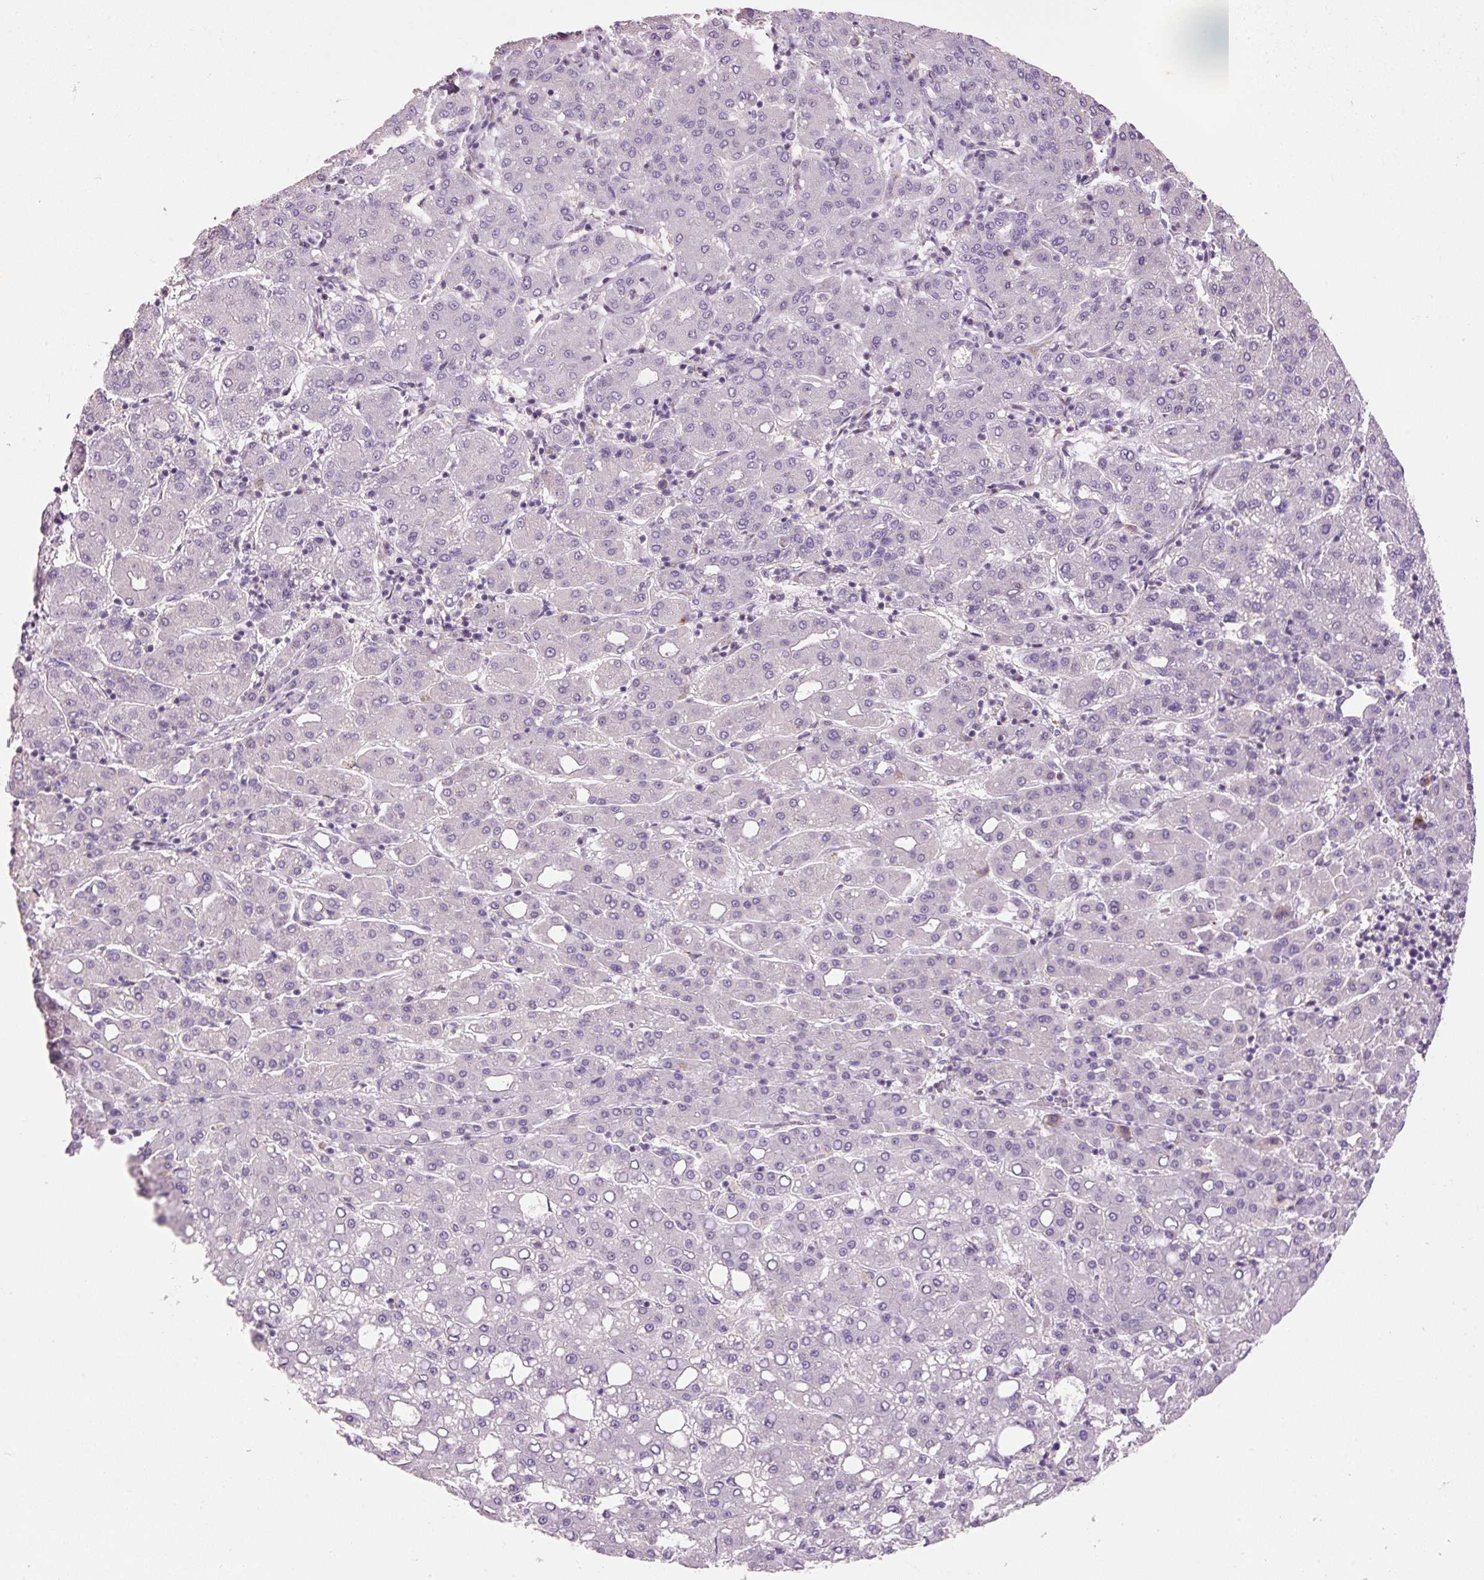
{"staining": {"intensity": "negative", "quantity": "none", "location": "none"}, "tissue": "liver cancer", "cell_type": "Tumor cells", "image_type": "cancer", "snomed": [{"axis": "morphology", "description": "Carcinoma, Hepatocellular, NOS"}, {"axis": "topography", "description": "Liver"}], "caption": "Tumor cells show no significant expression in hepatocellular carcinoma (liver).", "gene": "HAX1", "patient": {"sex": "male", "age": 65}}